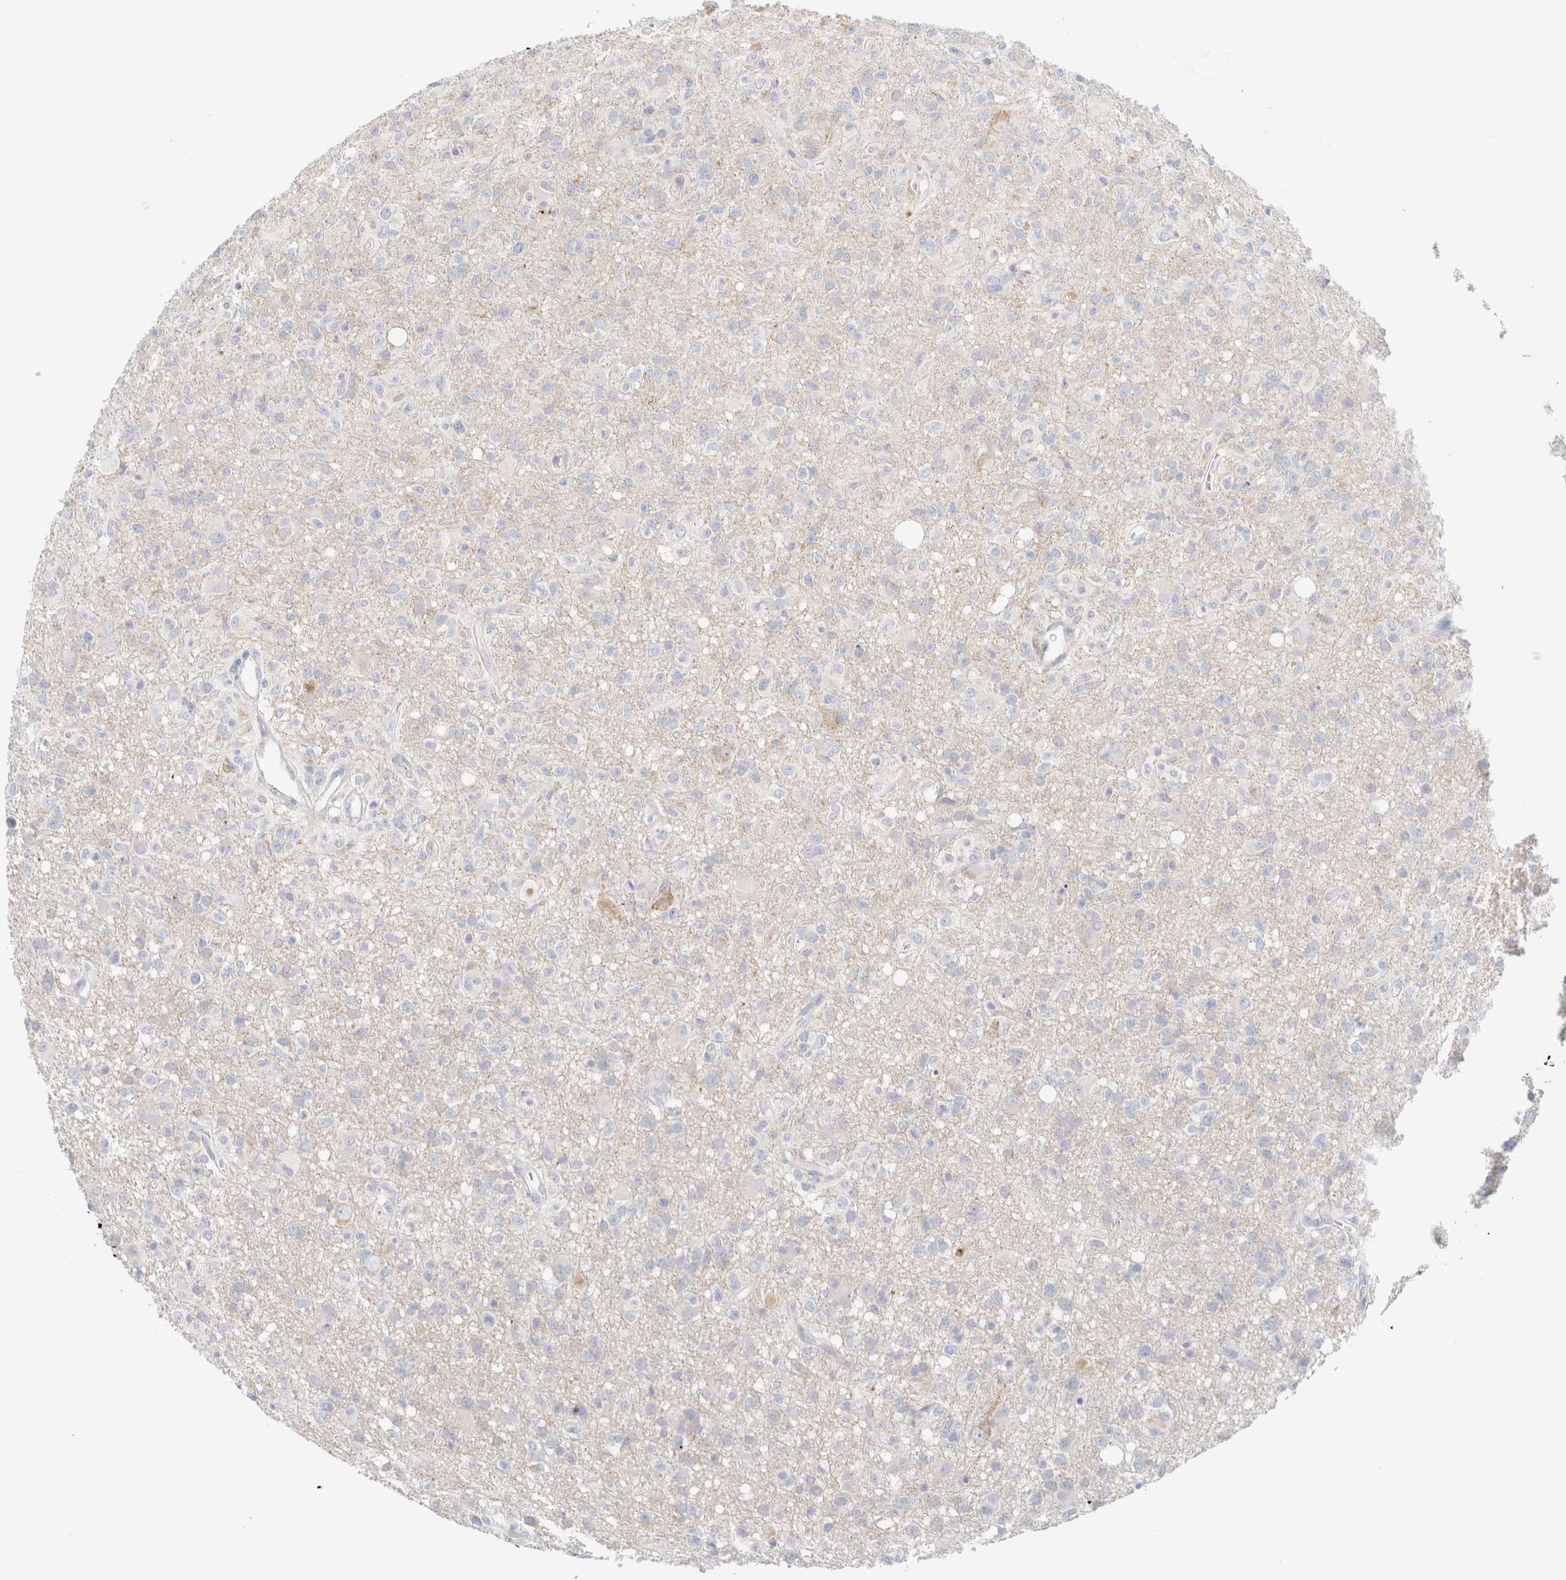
{"staining": {"intensity": "negative", "quantity": "none", "location": "none"}, "tissue": "glioma", "cell_type": "Tumor cells", "image_type": "cancer", "snomed": [{"axis": "morphology", "description": "Glioma, malignant, High grade"}, {"axis": "topography", "description": "Brain"}], "caption": "This is an immunohistochemistry (IHC) micrograph of glioma. There is no expression in tumor cells.", "gene": "ATP6V1C1", "patient": {"sex": "female", "age": 57}}